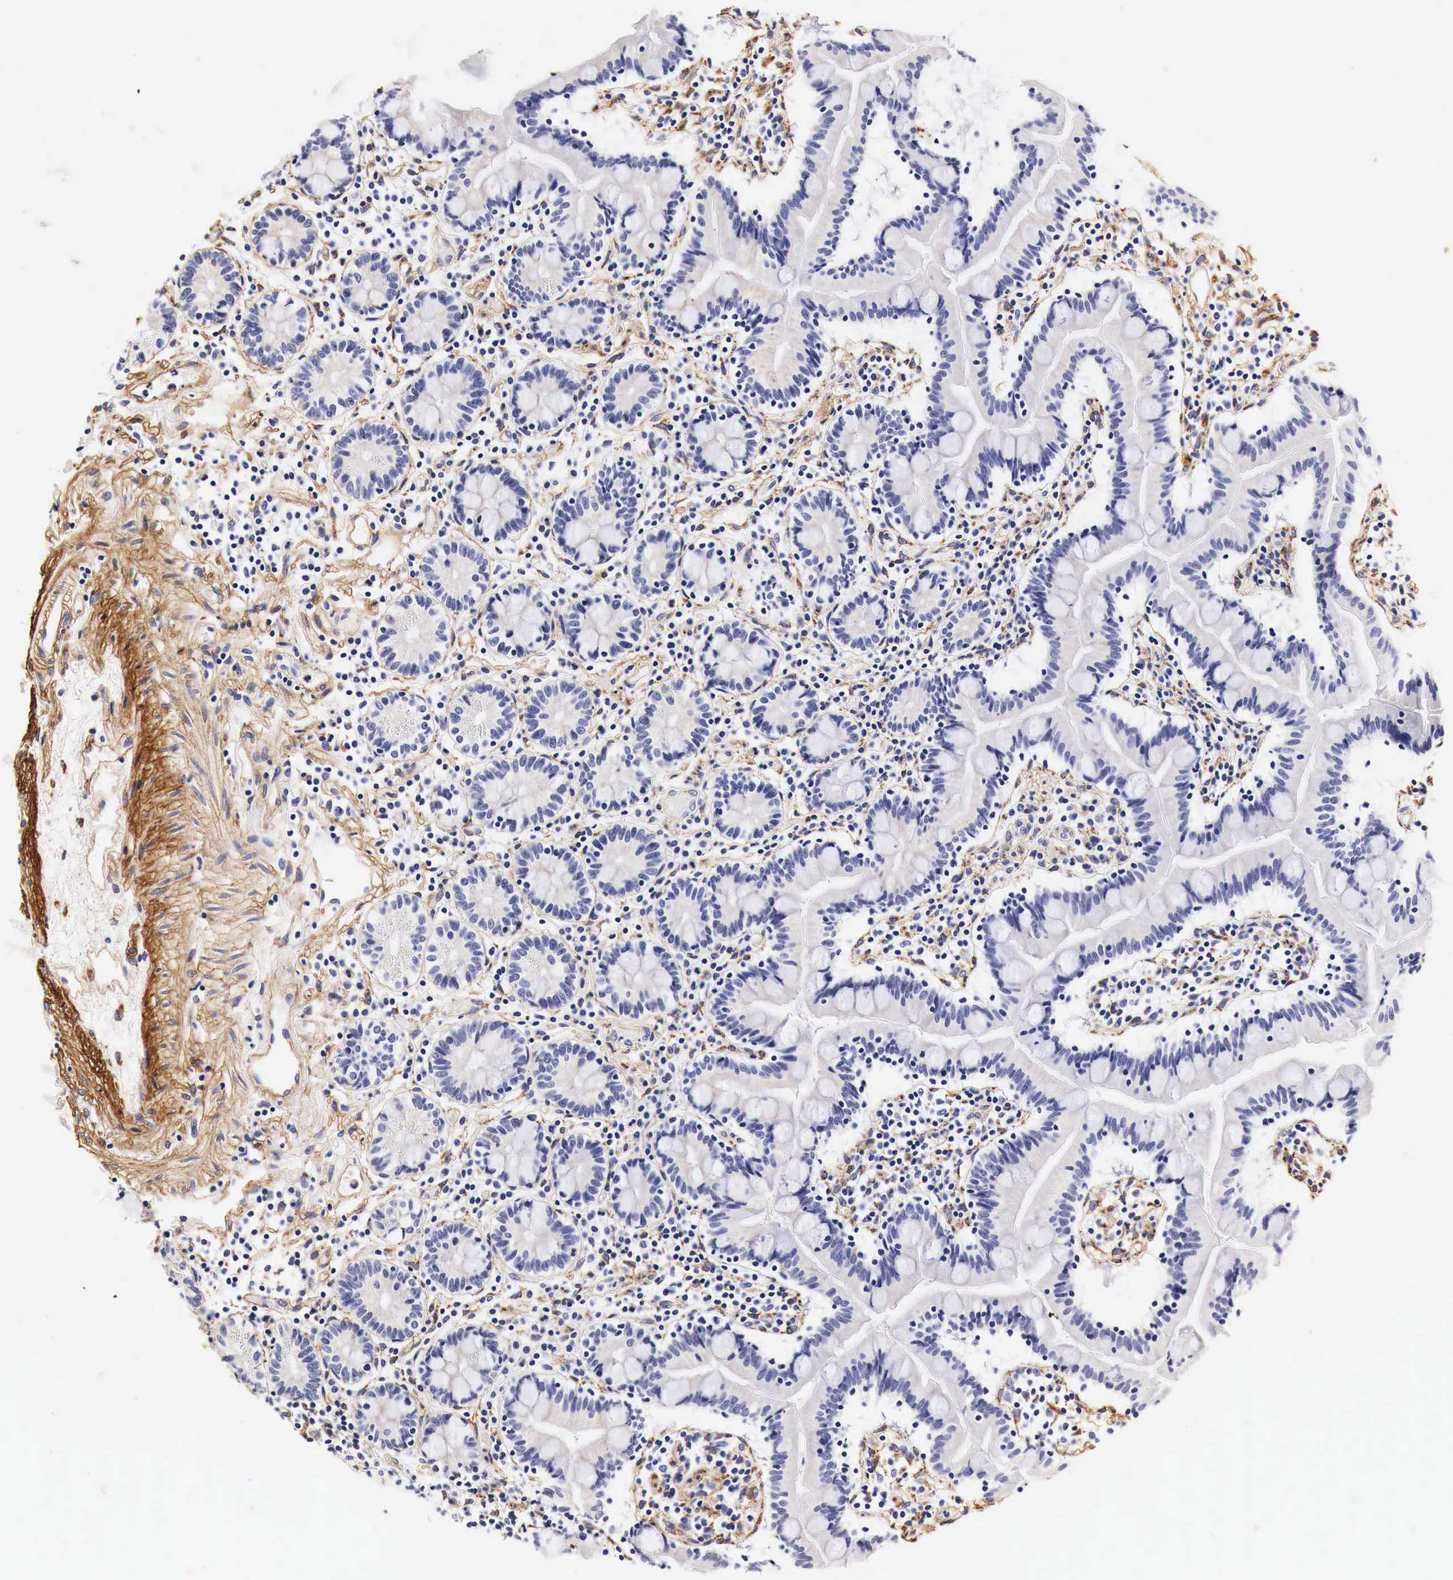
{"staining": {"intensity": "negative", "quantity": "none", "location": "none"}, "tissue": "small intestine", "cell_type": "Glandular cells", "image_type": "normal", "snomed": [{"axis": "morphology", "description": "Normal tissue, NOS"}, {"axis": "topography", "description": "Small intestine"}], "caption": "Glandular cells are negative for protein expression in normal human small intestine. Nuclei are stained in blue.", "gene": "LAMB2", "patient": {"sex": "female", "age": 69}}